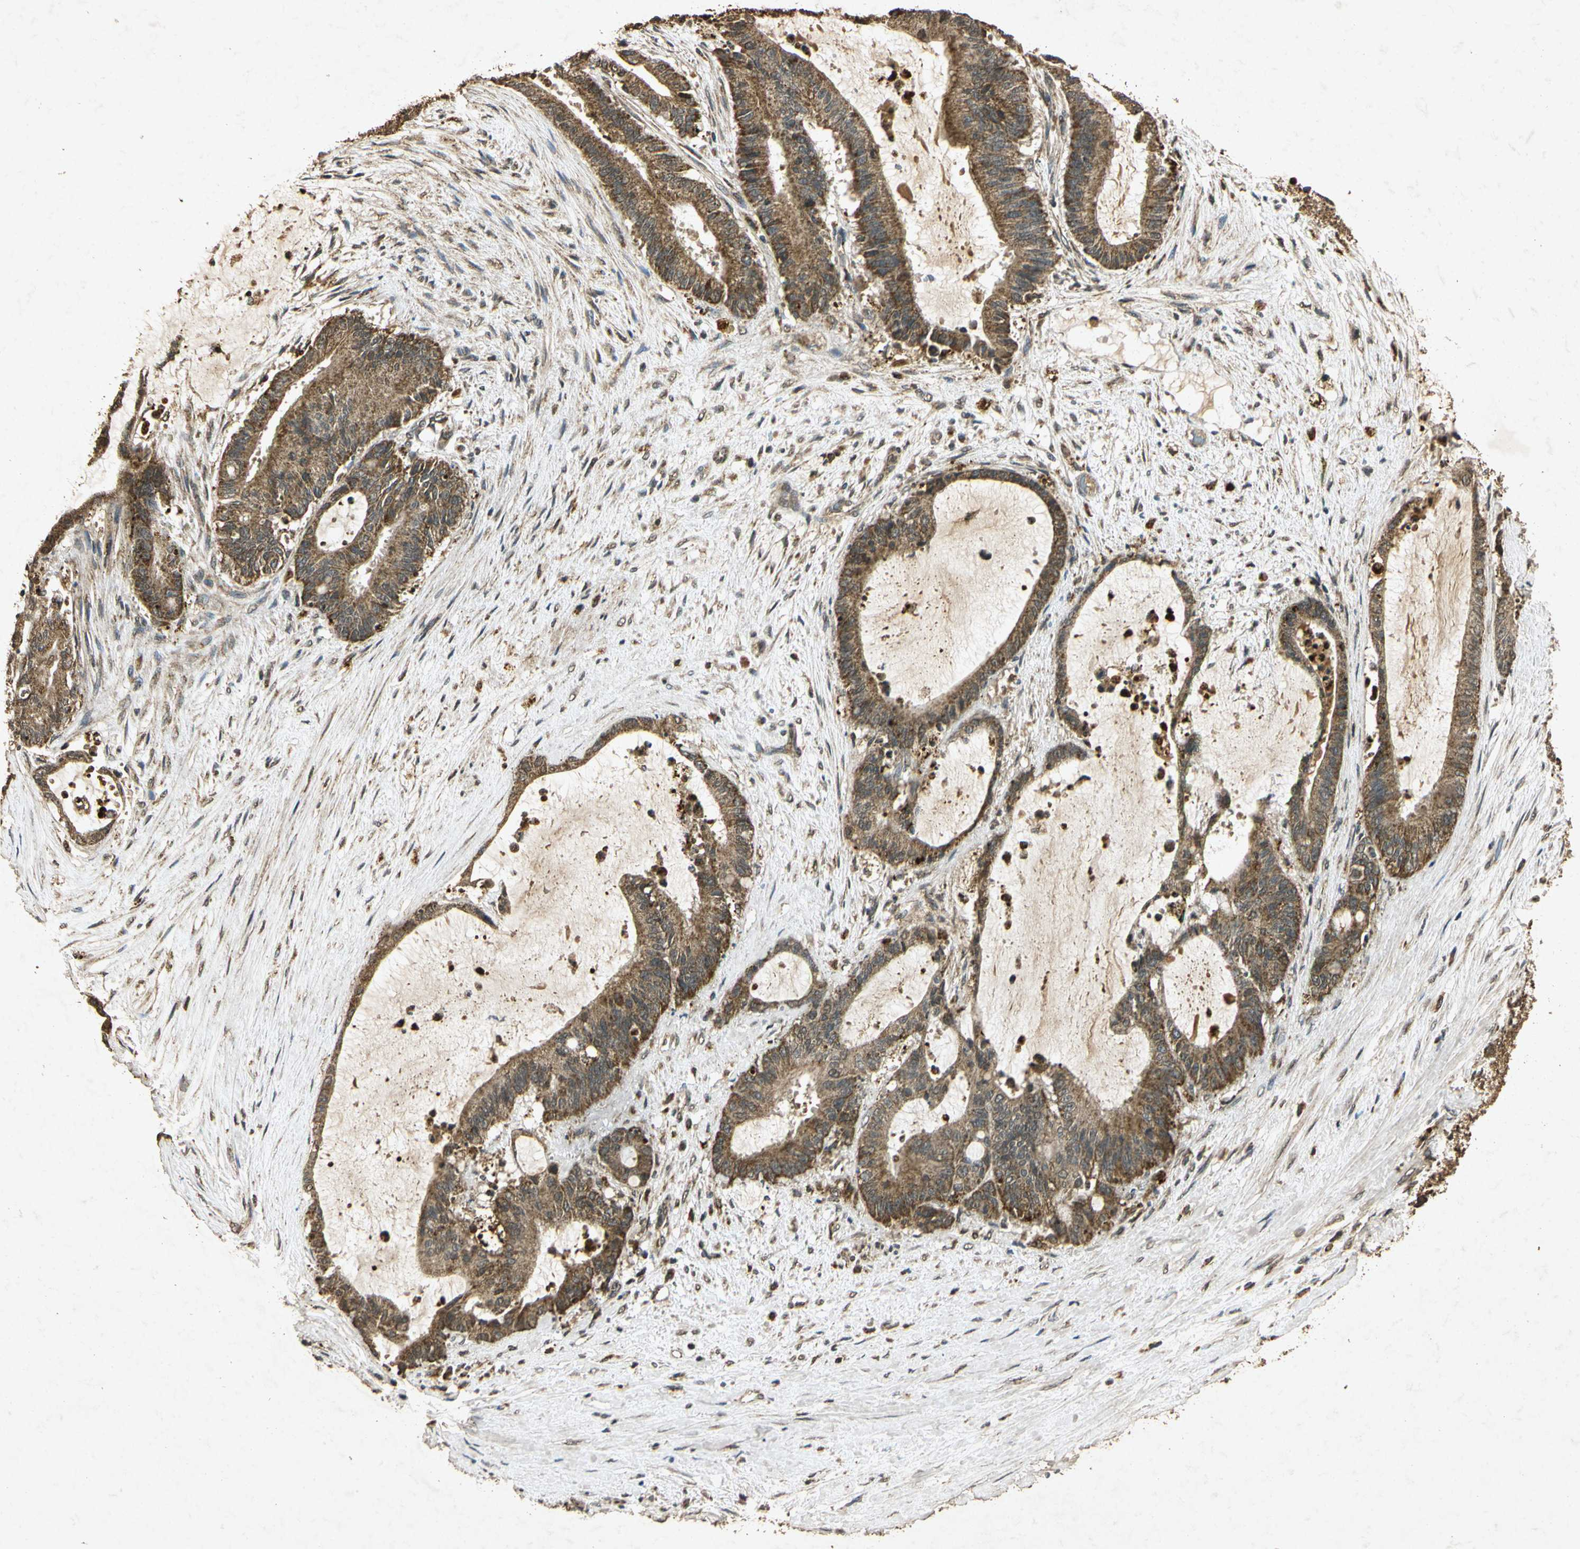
{"staining": {"intensity": "moderate", "quantity": ">75%", "location": "cytoplasmic/membranous"}, "tissue": "liver cancer", "cell_type": "Tumor cells", "image_type": "cancer", "snomed": [{"axis": "morphology", "description": "Cholangiocarcinoma"}, {"axis": "topography", "description": "Liver"}], "caption": "Immunohistochemical staining of liver cholangiocarcinoma exhibits medium levels of moderate cytoplasmic/membranous staining in approximately >75% of tumor cells.", "gene": "PRDX3", "patient": {"sex": "female", "age": 73}}